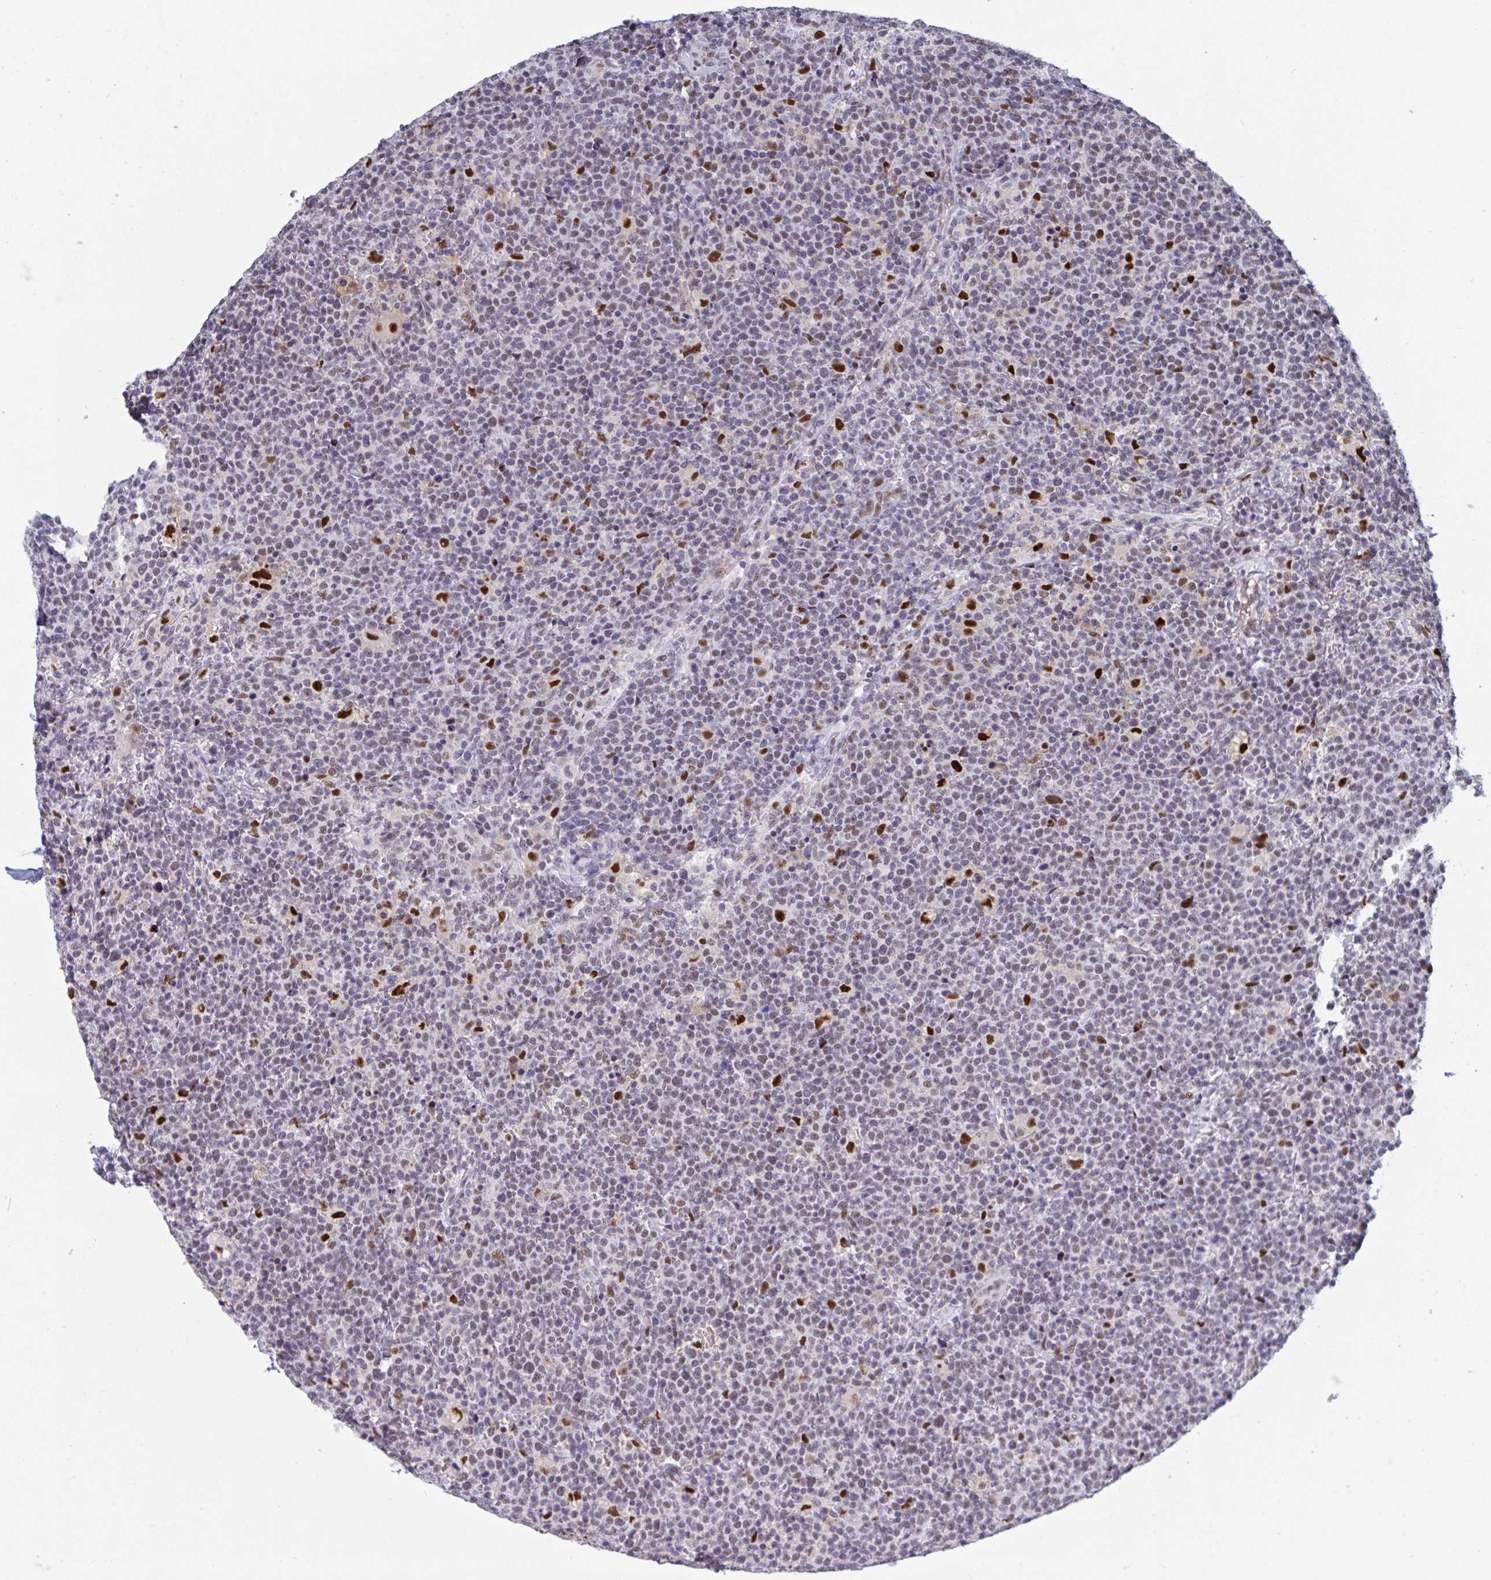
{"staining": {"intensity": "weak", "quantity": "25%-75%", "location": "nuclear"}, "tissue": "lymphoma", "cell_type": "Tumor cells", "image_type": "cancer", "snomed": [{"axis": "morphology", "description": "Malignant lymphoma, non-Hodgkin's type, High grade"}, {"axis": "topography", "description": "Lymph node"}], "caption": "DAB (3,3'-diaminobenzidine) immunohistochemical staining of lymphoma demonstrates weak nuclear protein staining in about 25%-75% of tumor cells. (brown staining indicates protein expression, while blue staining denotes nuclei).", "gene": "JDP2", "patient": {"sex": "male", "age": 61}}